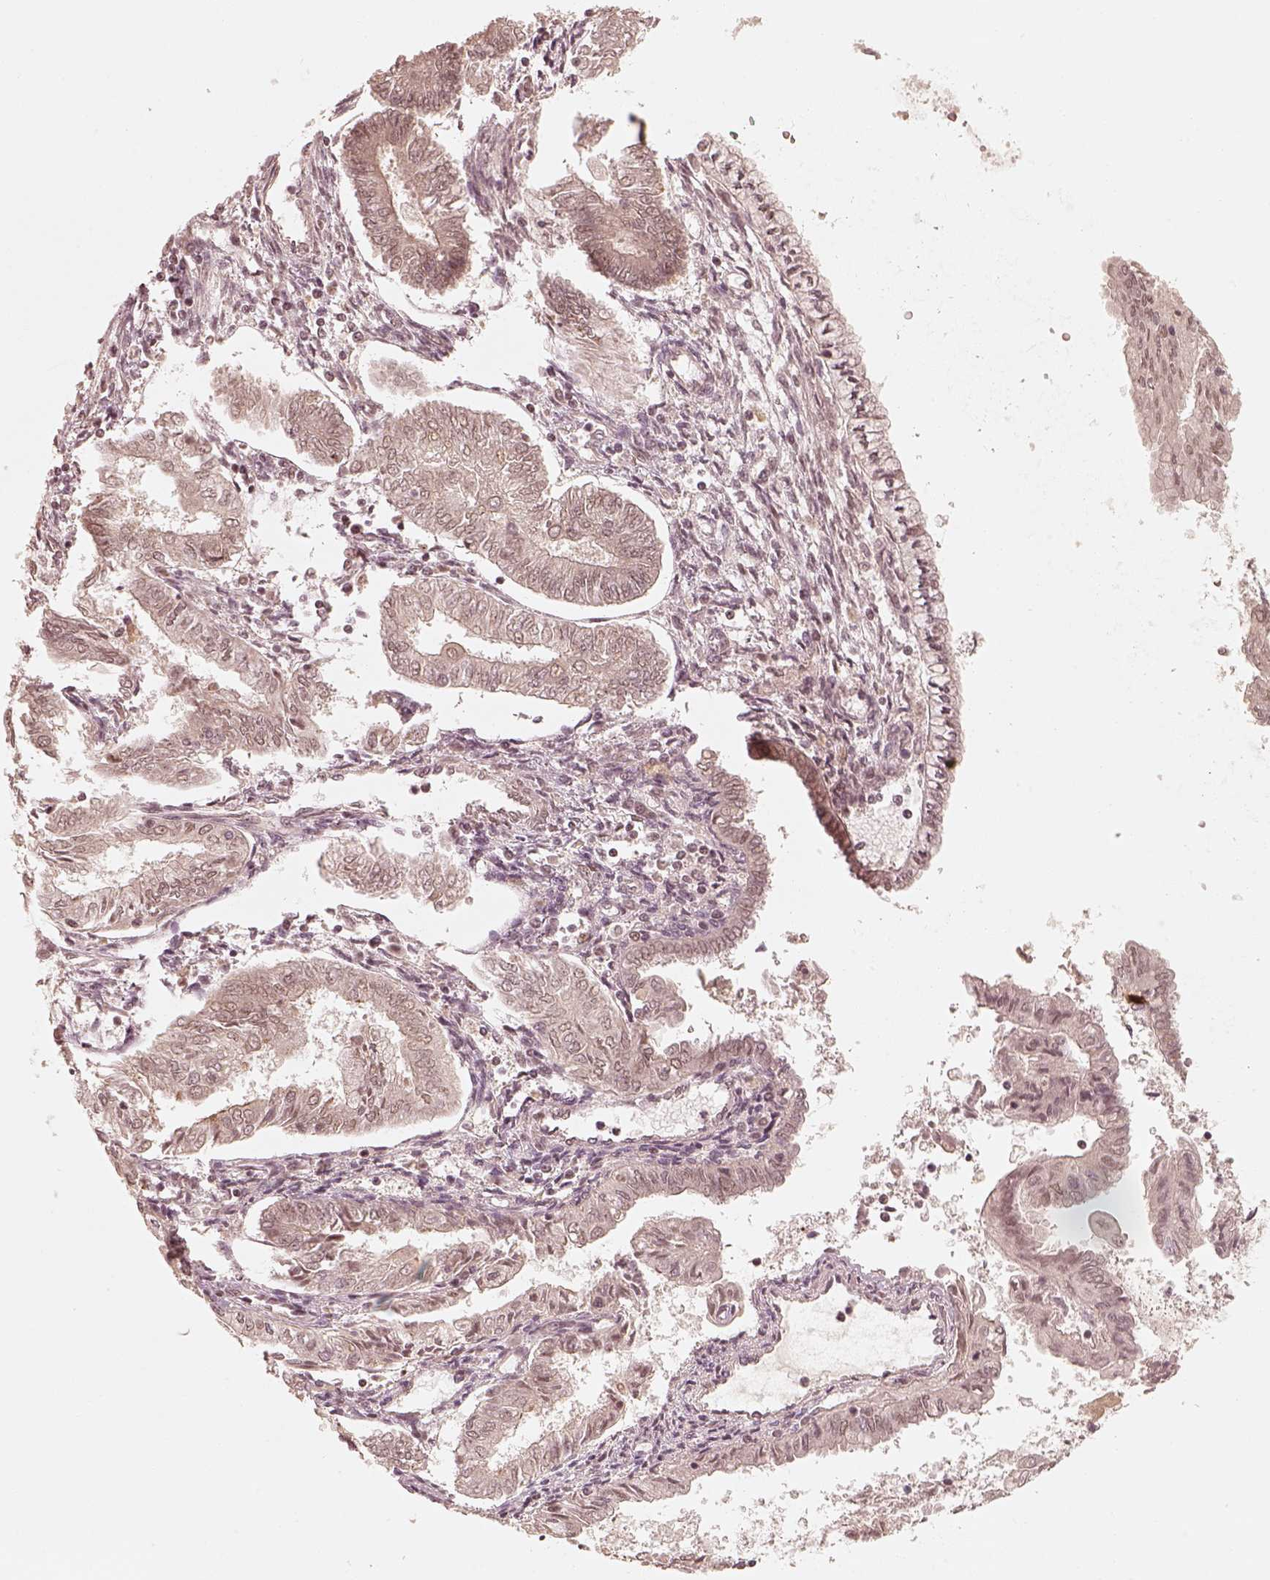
{"staining": {"intensity": "negative", "quantity": "none", "location": "none"}, "tissue": "endometrial cancer", "cell_type": "Tumor cells", "image_type": "cancer", "snomed": [{"axis": "morphology", "description": "Adenocarcinoma, NOS"}, {"axis": "topography", "description": "Endometrium"}], "caption": "A photomicrograph of endometrial adenocarcinoma stained for a protein exhibits no brown staining in tumor cells.", "gene": "GMEB2", "patient": {"sex": "female", "age": 68}}